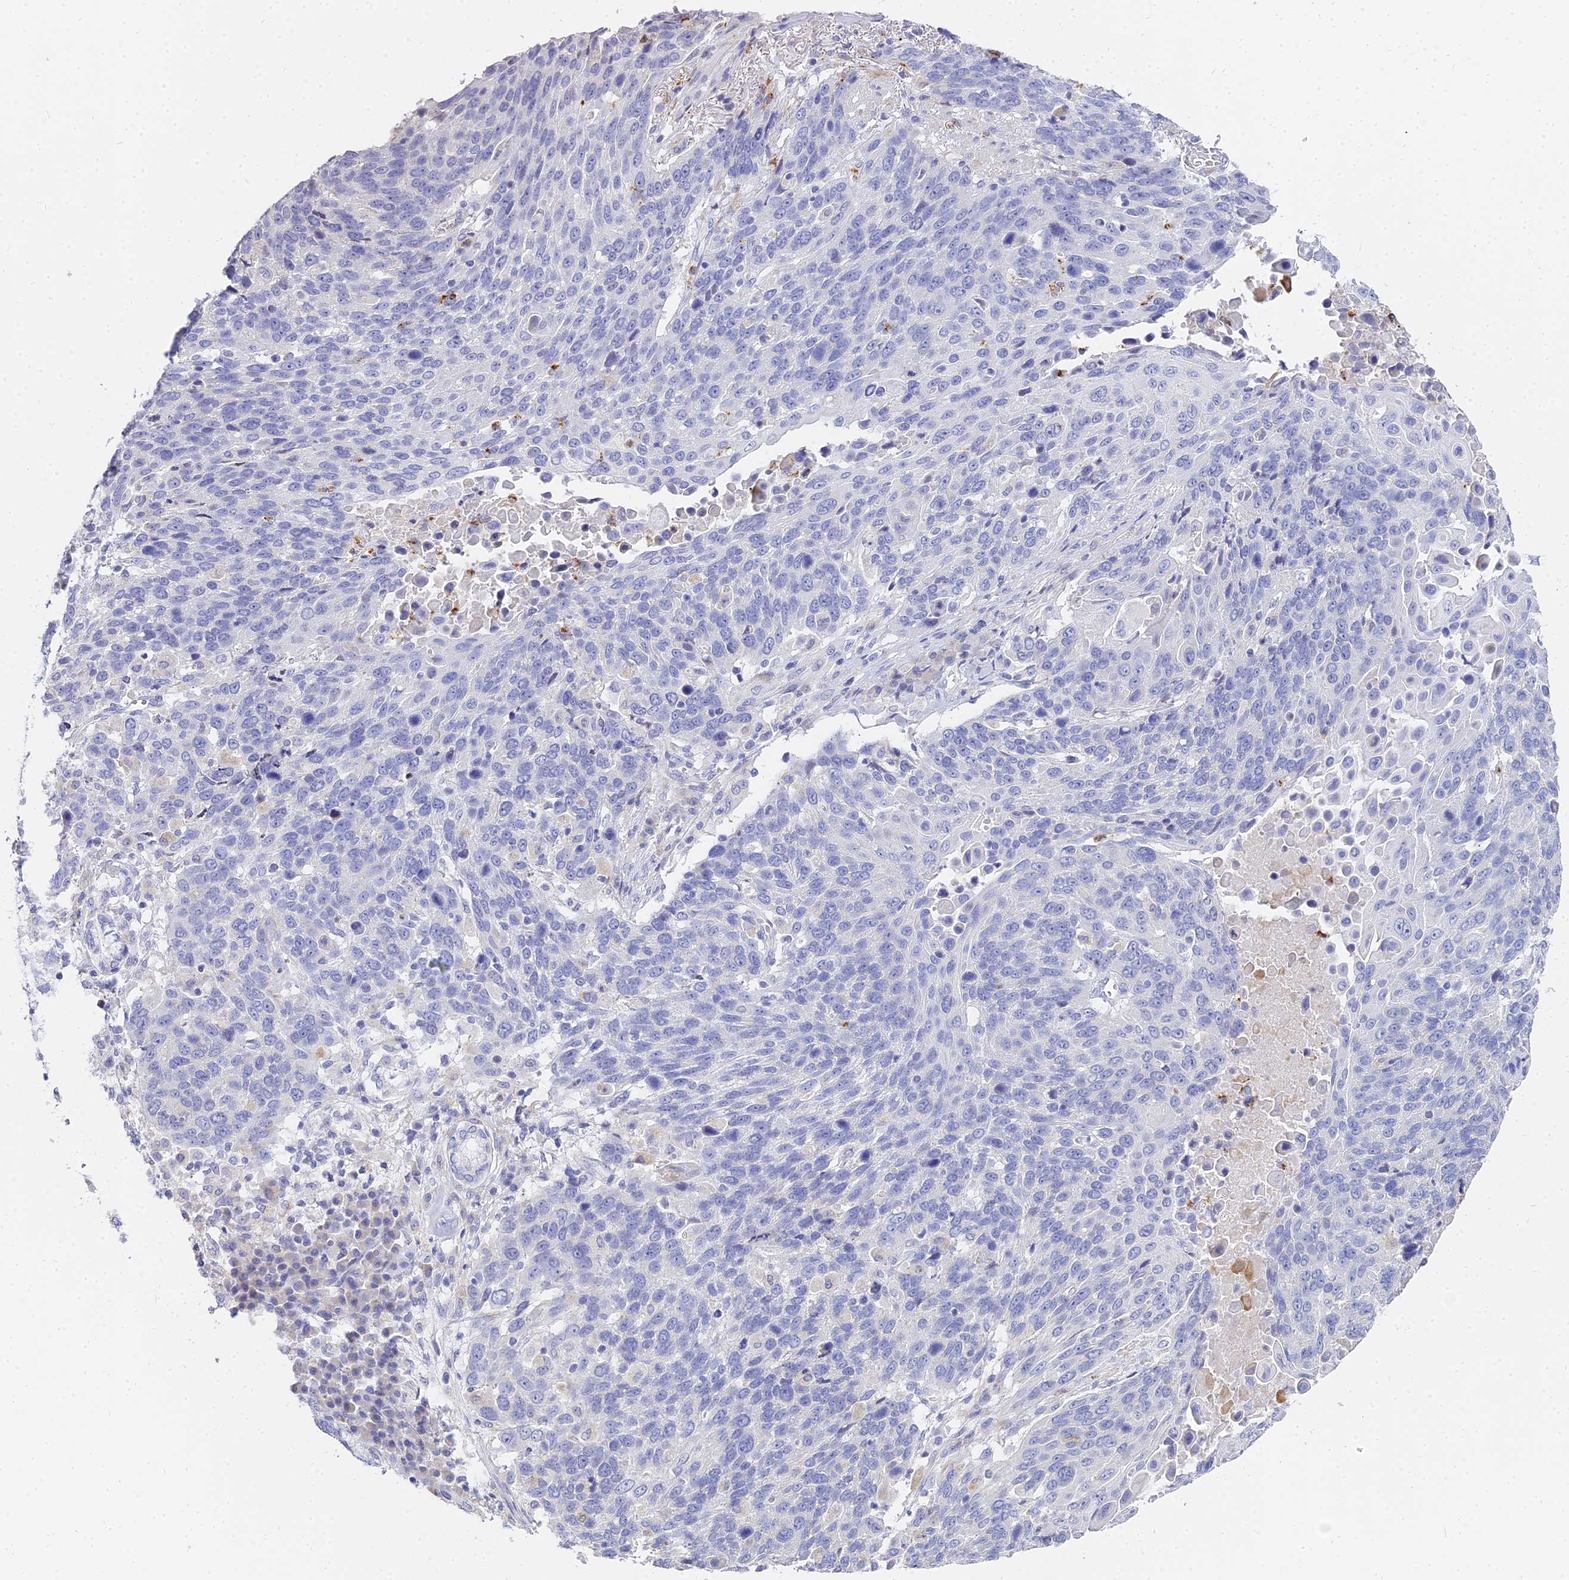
{"staining": {"intensity": "negative", "quantity": "none", "location": "none"}, "tissue": "lung cancer", "cell_type": "Tumor cells", "image_type": "cancer", "snomed": [{"axis": "morphology", "description": "Squamous cell carcinoma, NOS"}, {"axis": "topography", "description": "Lung"}], "caption": "DAB (3,3'-diaminobenzidine) immunohistochemical staining of lung squamous cell carcinoma exhibits no significant staining in tumor cells.", "gene": "VWC2L", "patient": {"sex": "male", "age": 66}}